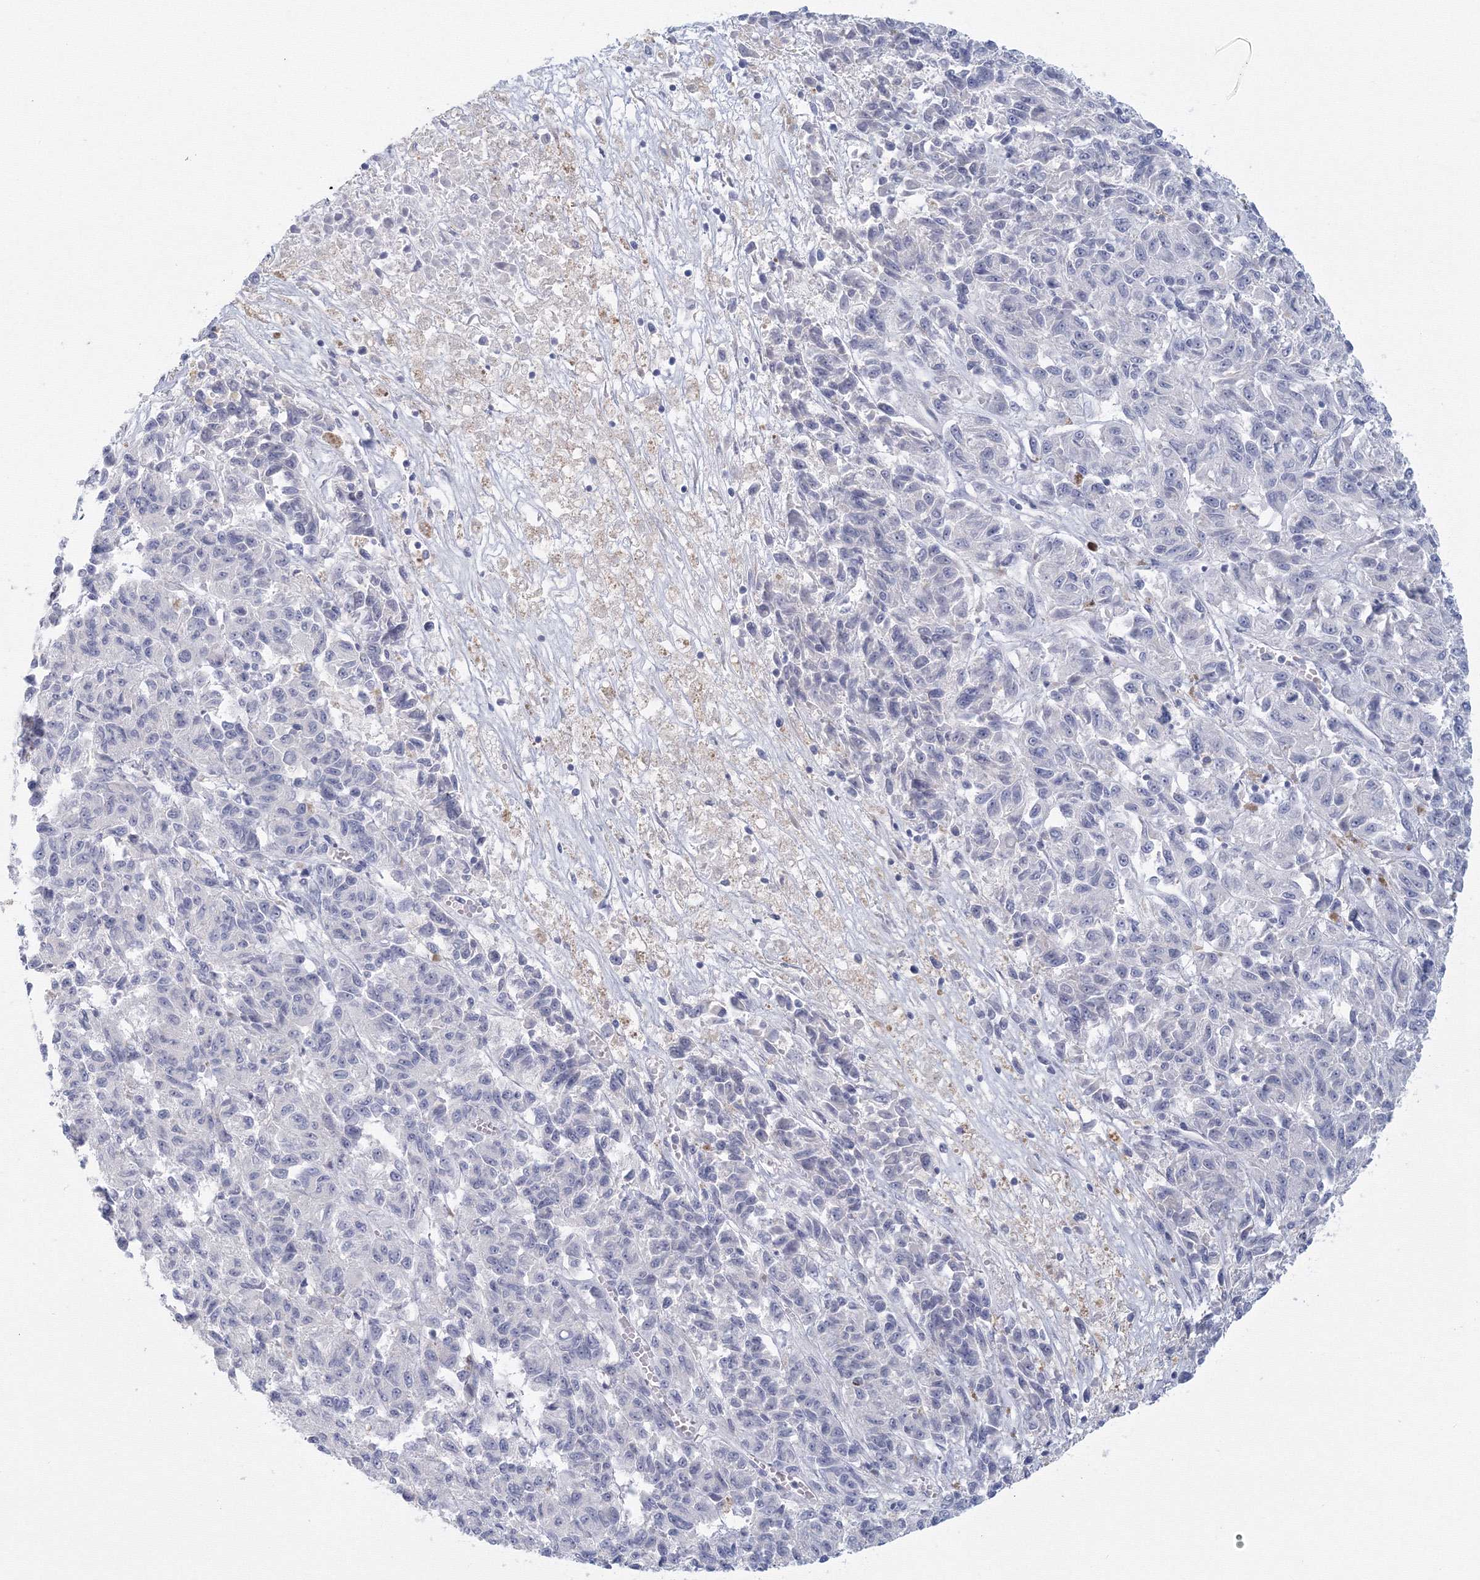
{"staining": {"intensity": "negative", "quantity": "none", "location": "none"}, "tissue": "melanoma", "cell_type": "Tumor cells", "image_type": "cancer", "snomed": [{"axis": "morphology", "description": "Malignant melanoma, Metastatic site"}, {"axis": "topography", "description": "Lung"}], "caption": "The image exhibits no staining of tumor cells in melanoma.", "gene": "TACC2", "patient": {"sex": "male", "age": 64}}